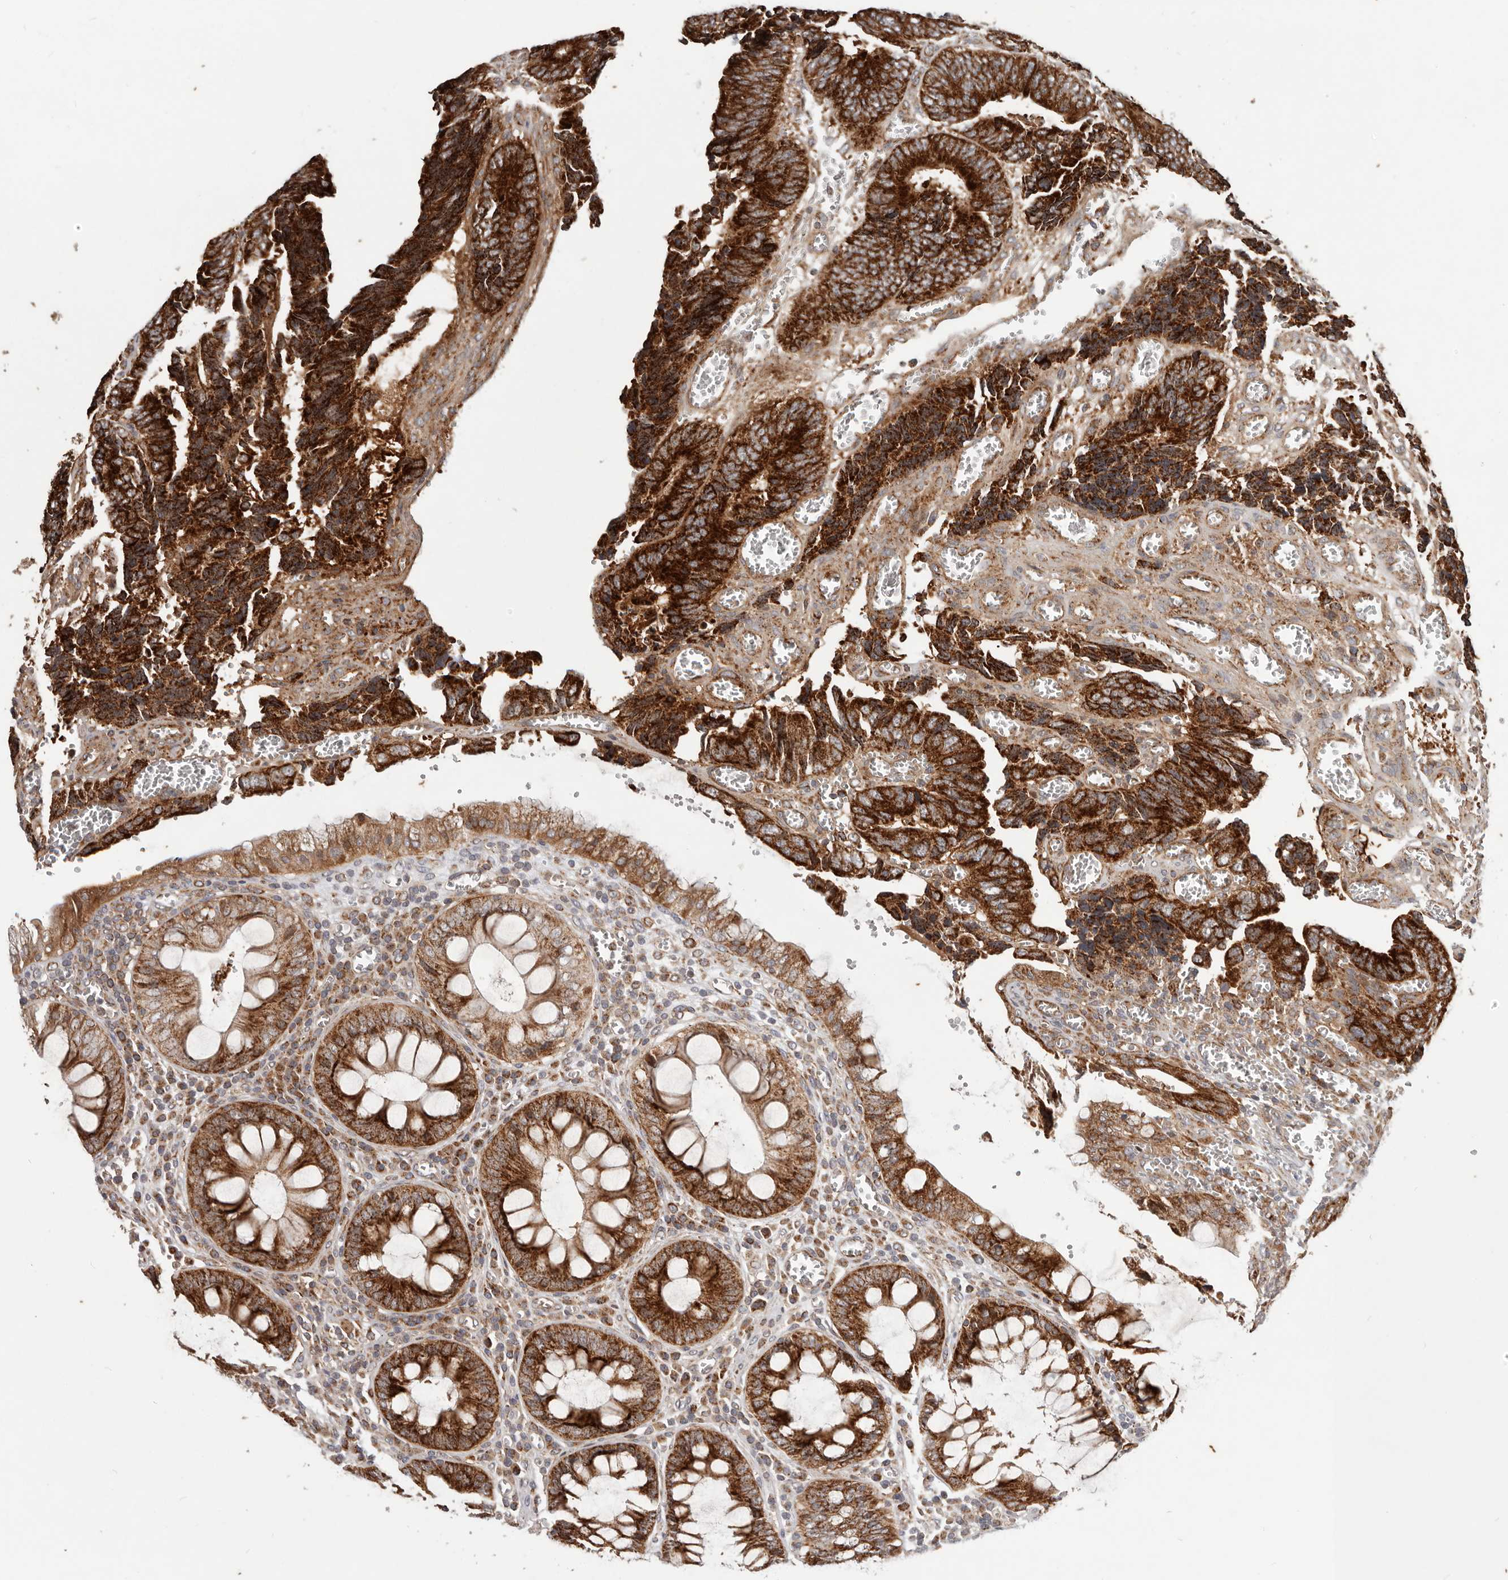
{"staining": {"intensity": "strong", "quantity": ">75%", "location": "cytoplasmic/membranous"}, "tissue": "colorectal cancer", "cell_type": "Tumor cells", "image_type": "cancer", "snomed": [{"axis": "morphology", "description": "Adenocarcinoma, NOS"}, {"axis": "topography", "description": "Colon"}], "caption": "Protein expression analysis of adenocarcinoma (colorectal) exhibits strong cytoplasmic/membranous staining in about >75% of tumor cells.", "gene": "MRPS10", "patient": {"sex": "male", "age": 72}}